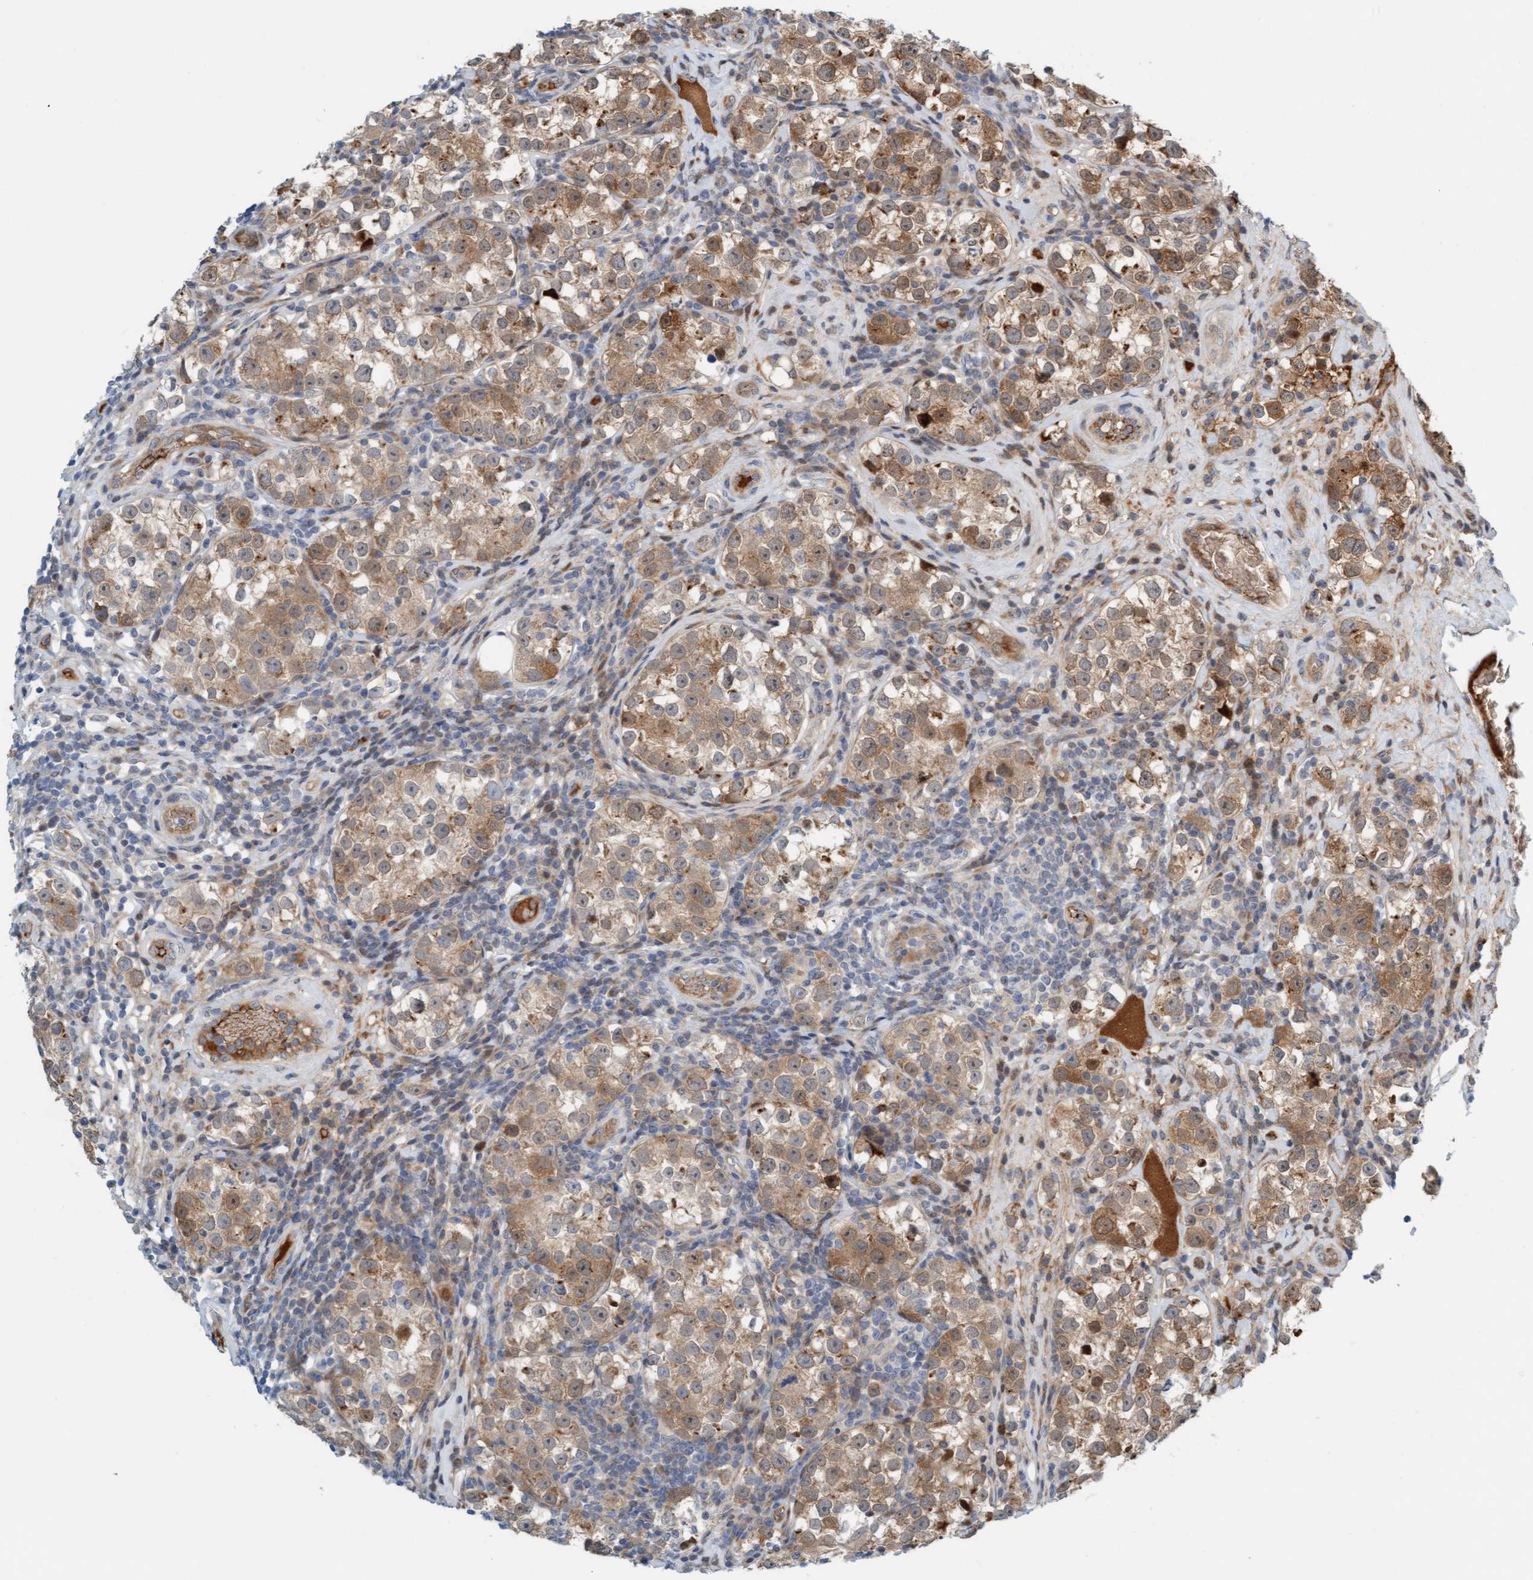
{"staining": {"intensity": "weak", "quantity": ">75%", "location": "cytoplasmic/membranous"}, "tissue": "testis cancer", "cell_type": "Tumor cells", "image_type": "cancer", "snomed": [{"axis": "morphology", "description": "Normal tissue, NOS"}, {"axis": "morphology", "description": "Seminoma, NOS"}, {"axis": "topography", "description": "Testis"}], "caption": "This image shows immunohistochemistry (IHC) staining of testis seminoma, with low weak cytoplasmic/membranous staining in approximately >75% of tumor cells.", "gene": "EIF4EBP1", "patient": {"sex": "male", "age": 43}}